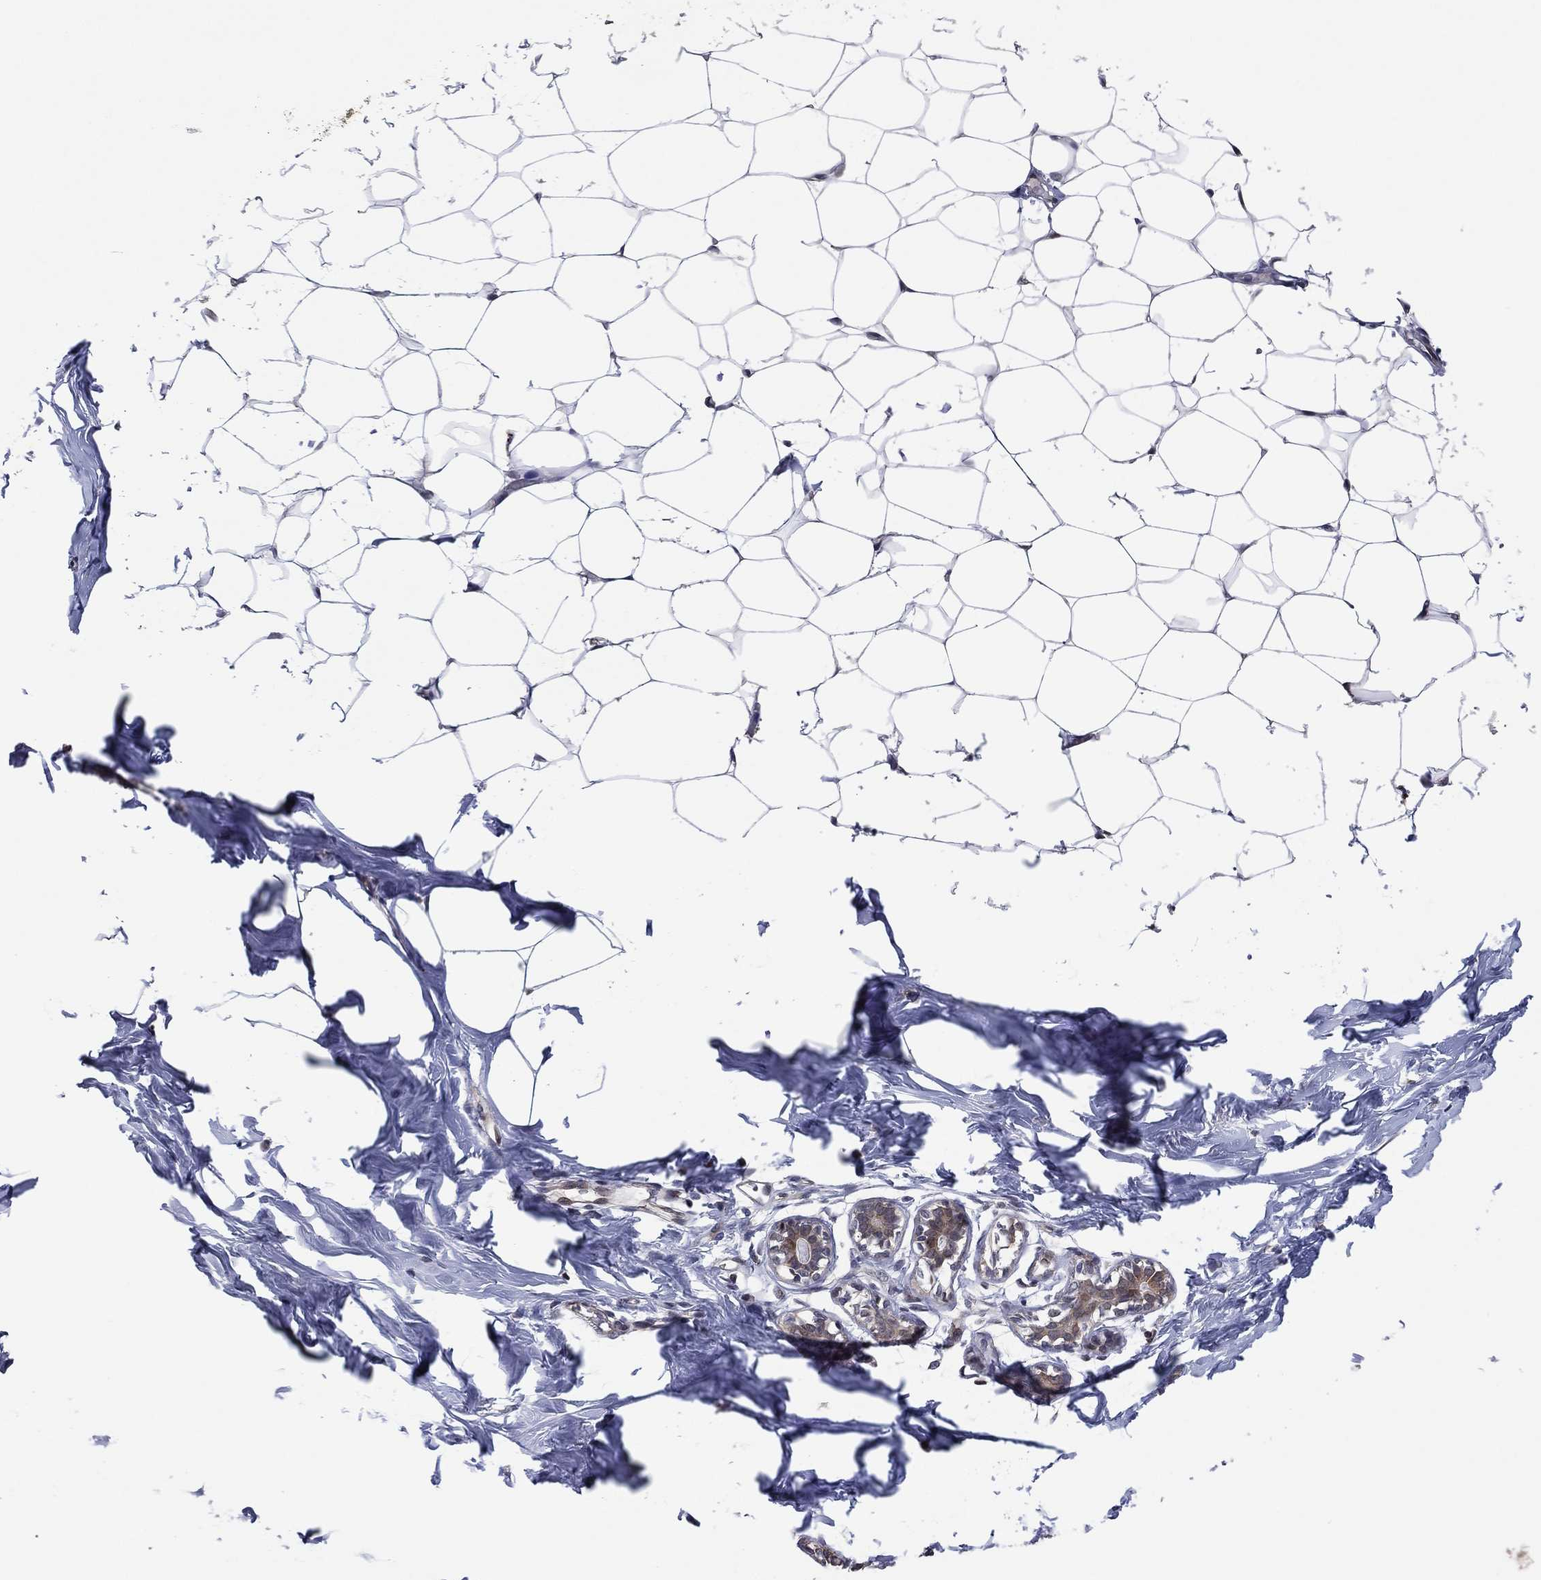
{"staining": {"intensity": "negative", "quantity": "none", "location": "none"}, "tissue": "breast", "cell_type": "Adipocytes", "image_type": "normal", "snomed": [{"axis": "morphology", "description": "Normal tissue, NOS"}, {"axis": "morphology", "description": "Lobular carcinoma, in situ"}, {"axis": "topography", "description": "Breast"}], "caption": "IHC micrograph of normal breast: breast stained with DAB (3,3'-diaminobenzidine) reveals no significant protein staining in adipocytes.", "gene": "ICOSLG", "patient": {"sex": "female", "age": 35}}